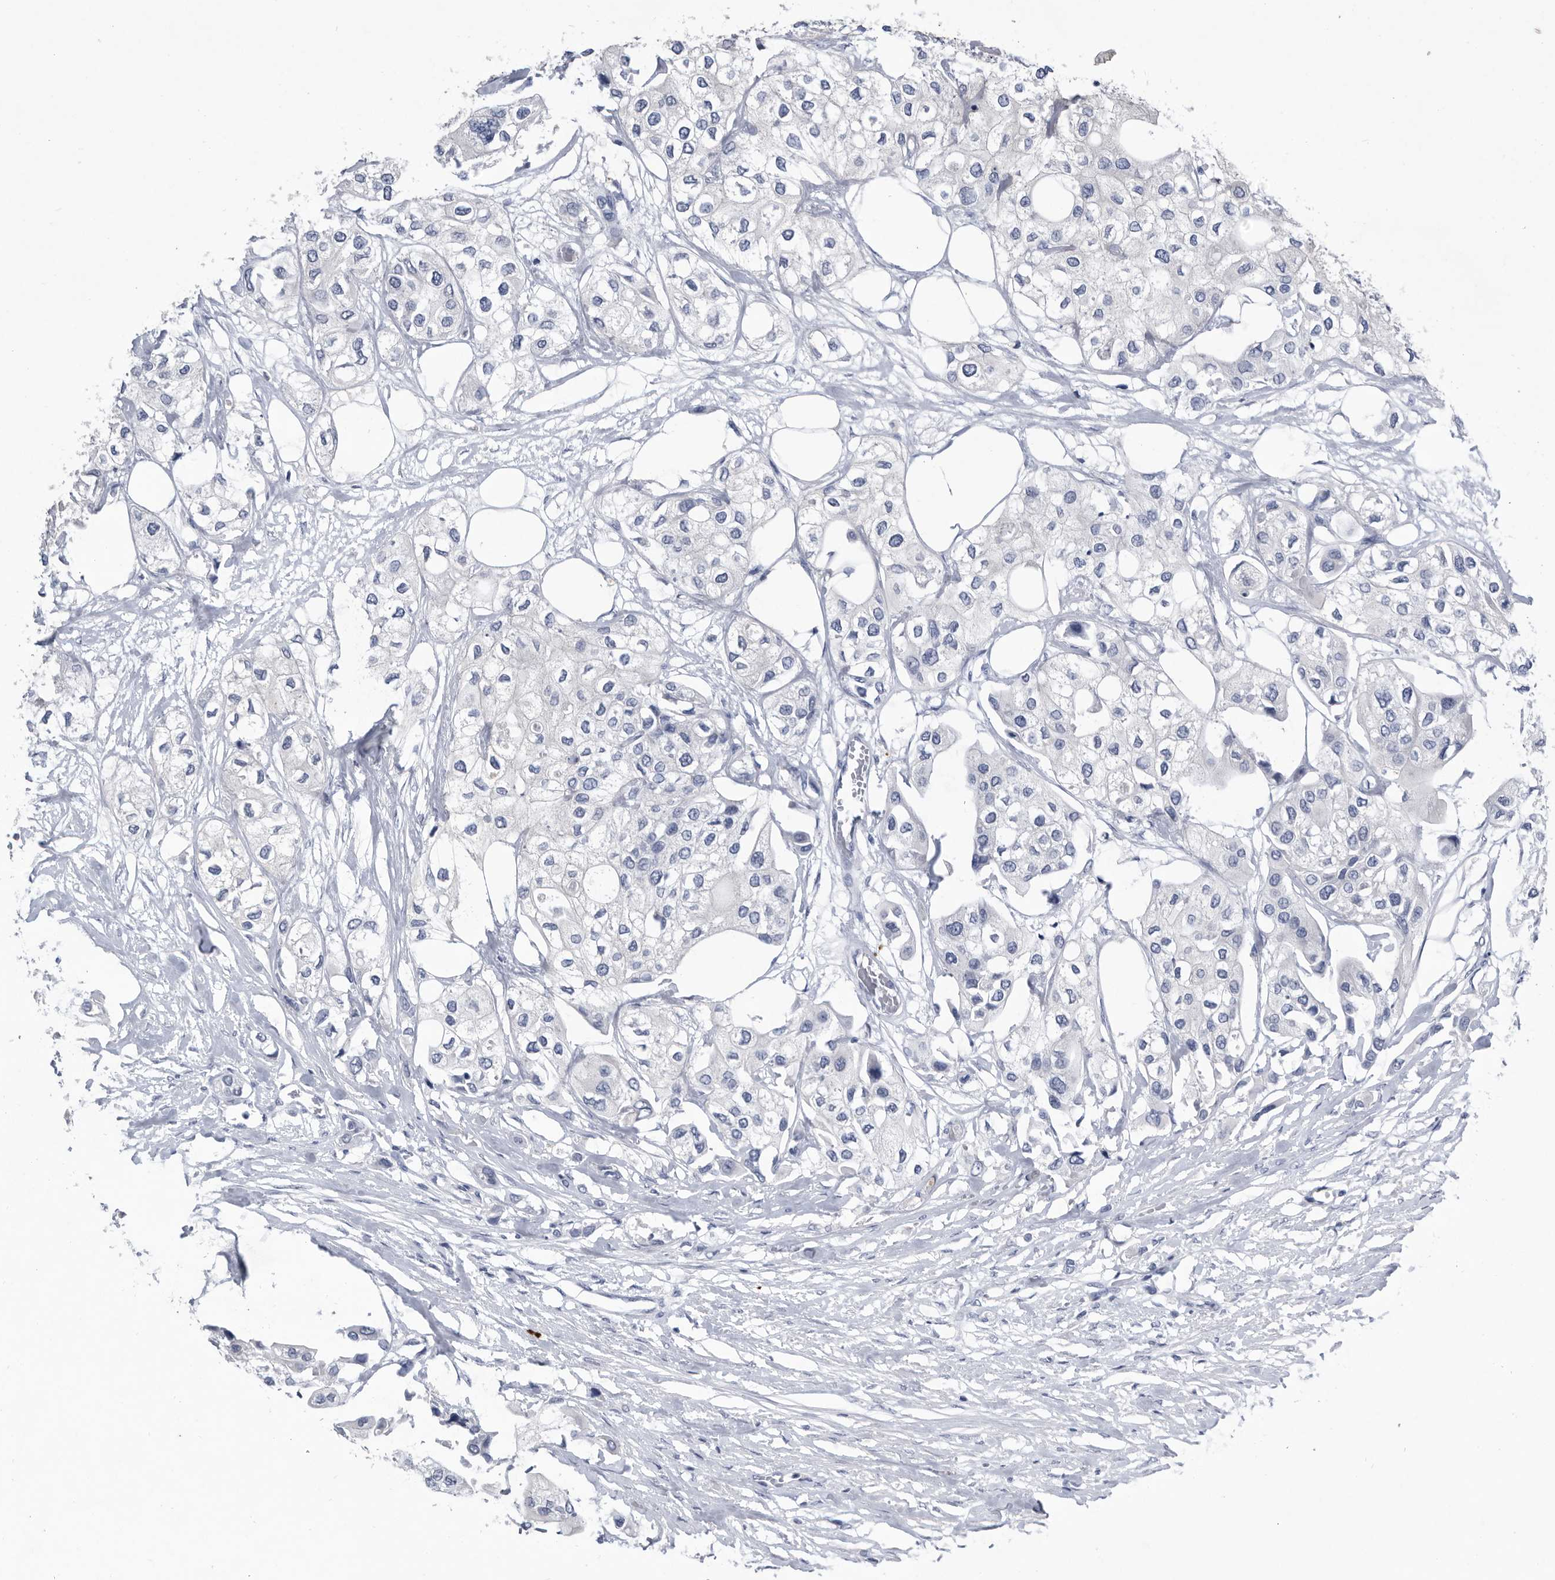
{"staining": {"intensity": "negative", "quantity": "none", "location": "none"}, "tissue": "urothelial cancer", "cell_type": "Tumor cells", "image_type": "cancer", "snomed": [{"axis": "morphology", "description": "Urothelial carcinoma, High grade"}, {"axis": "topography", "description": "Urinary bladder"}], "caption": "DAB immunohistochemical staining of urothelial carcinoma (high-grade) reveals no significant staining in tumor cells.", "gene": "BTBD6", "patient": {"sex": "male", "age": 64}}